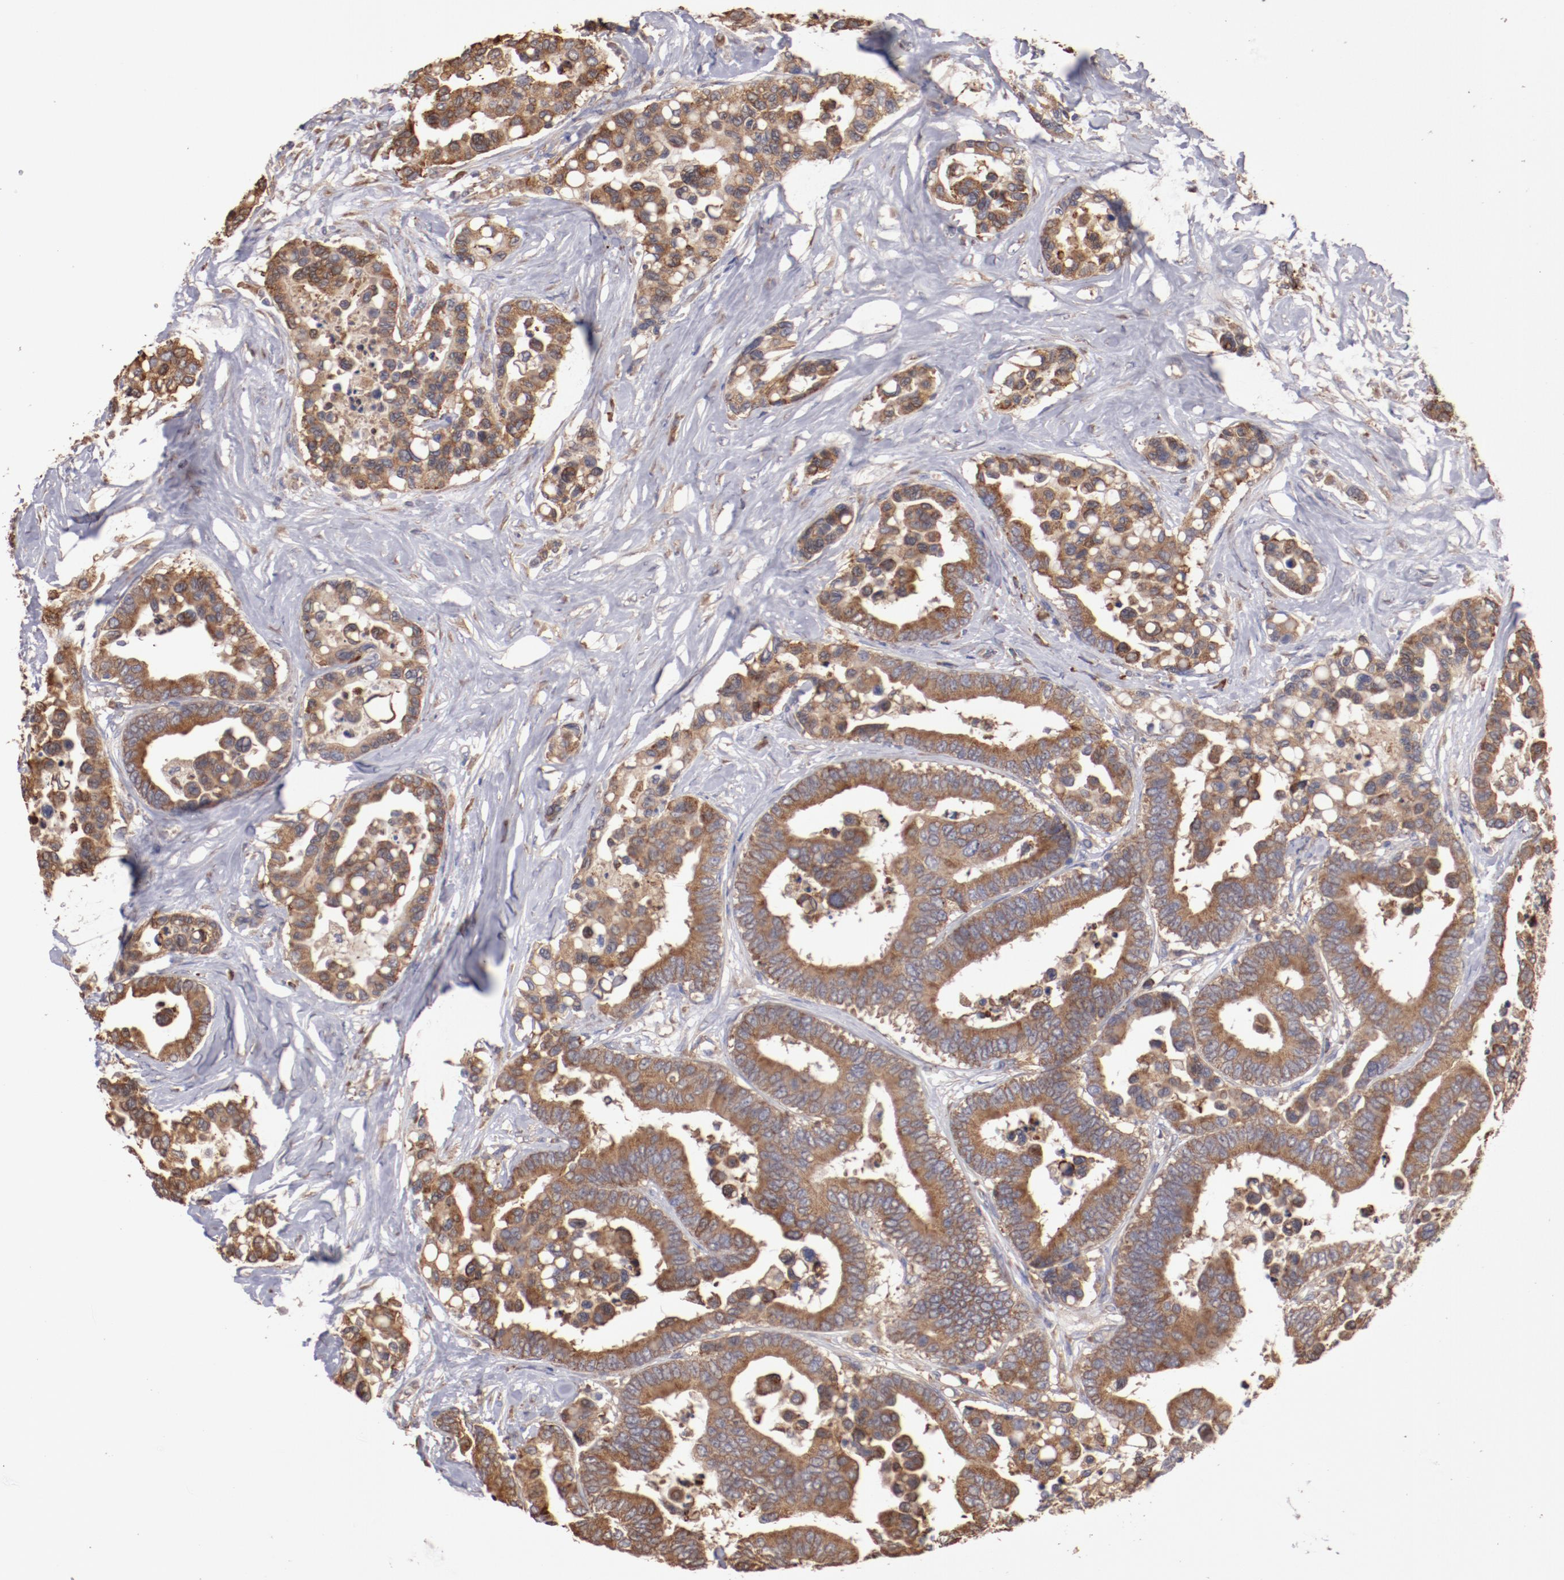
{"staining": {"intensity": "moderate", "quantity": ">75%", "location": "cytoplasmic/membranous"}, "tissue": "colorectal cancer", "cell_type": "Tumor cells", "image_type": "cancer", "snomed": [{"axis": "morphology", "description": "Adenocarcinoma, NOS"}, {"axis": "topography", "description": "Colon"}], "caption": "The histopathology image displays staining of colorectal adenocarcinoma, revealing moderate cytoplasmic/membranous protein positivity (brown color) within tumor cells. (DAB IHC, brown staining for protein, blue staining for nuclei).", "gene": "NFKBIE", "patient": {"sex": "male", "age": 82}}